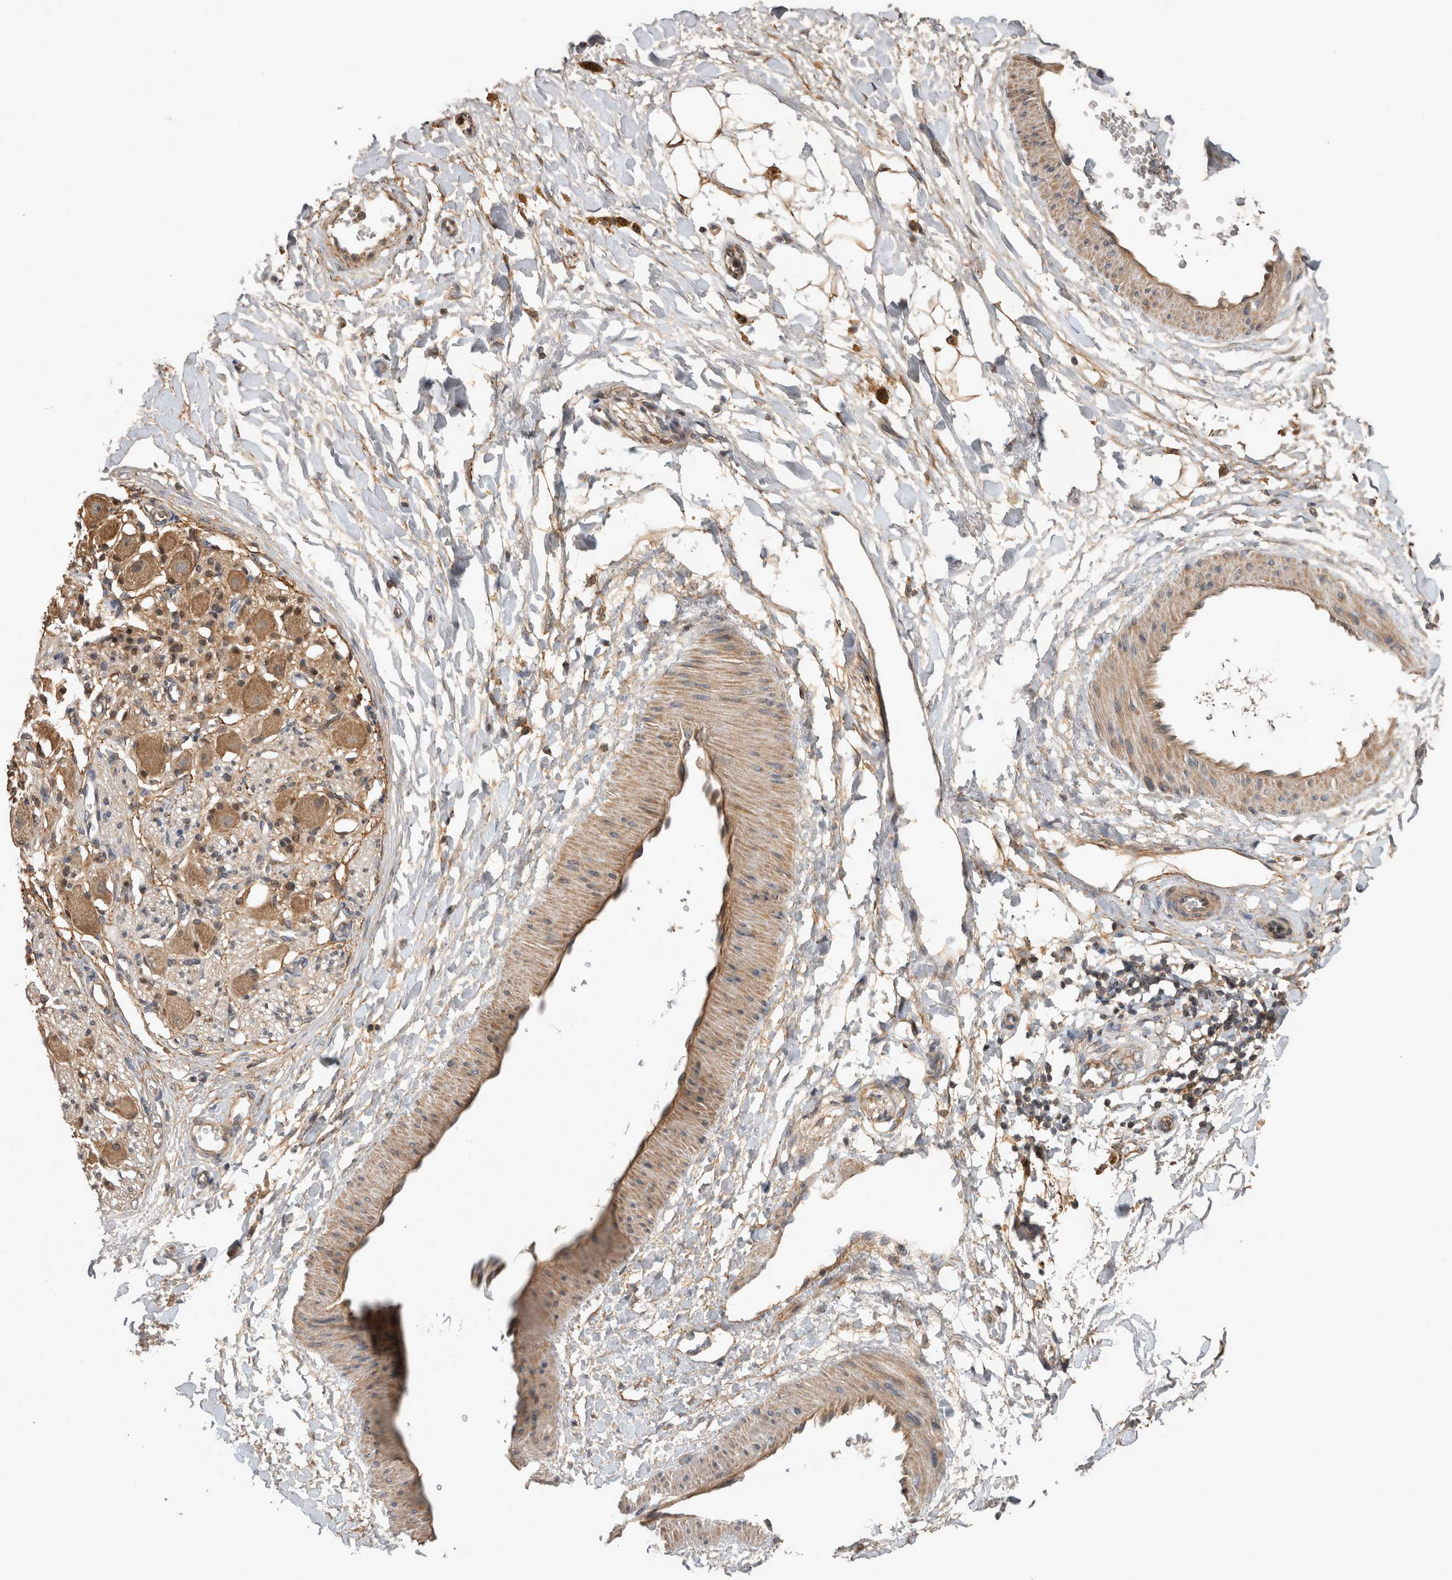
{"staining": {"intensity": "moderate", "quantity": "<25%", "location": "cytoplasmic/membranous"}, "tissue": "adipose tissue", "cell_type": "Adipocytes", "image_type": "normal", "snomed": [{"axis": "morphology", "description": "Normal tissue, NOS"}, {"axis": "topography", "description": "Kidney"}, {"axis": "topography", "description": "Peripheral nerve tissue"}], "caption": "Adipocytes demonstrate low levels of moderate cytoplasmic/membranous expression in approximately <25% of cells in benign adipose tissue. Nuclei are stained in blue.", "gene": "TRMT61B", "patient": {"sex": "male", "age": 7}}